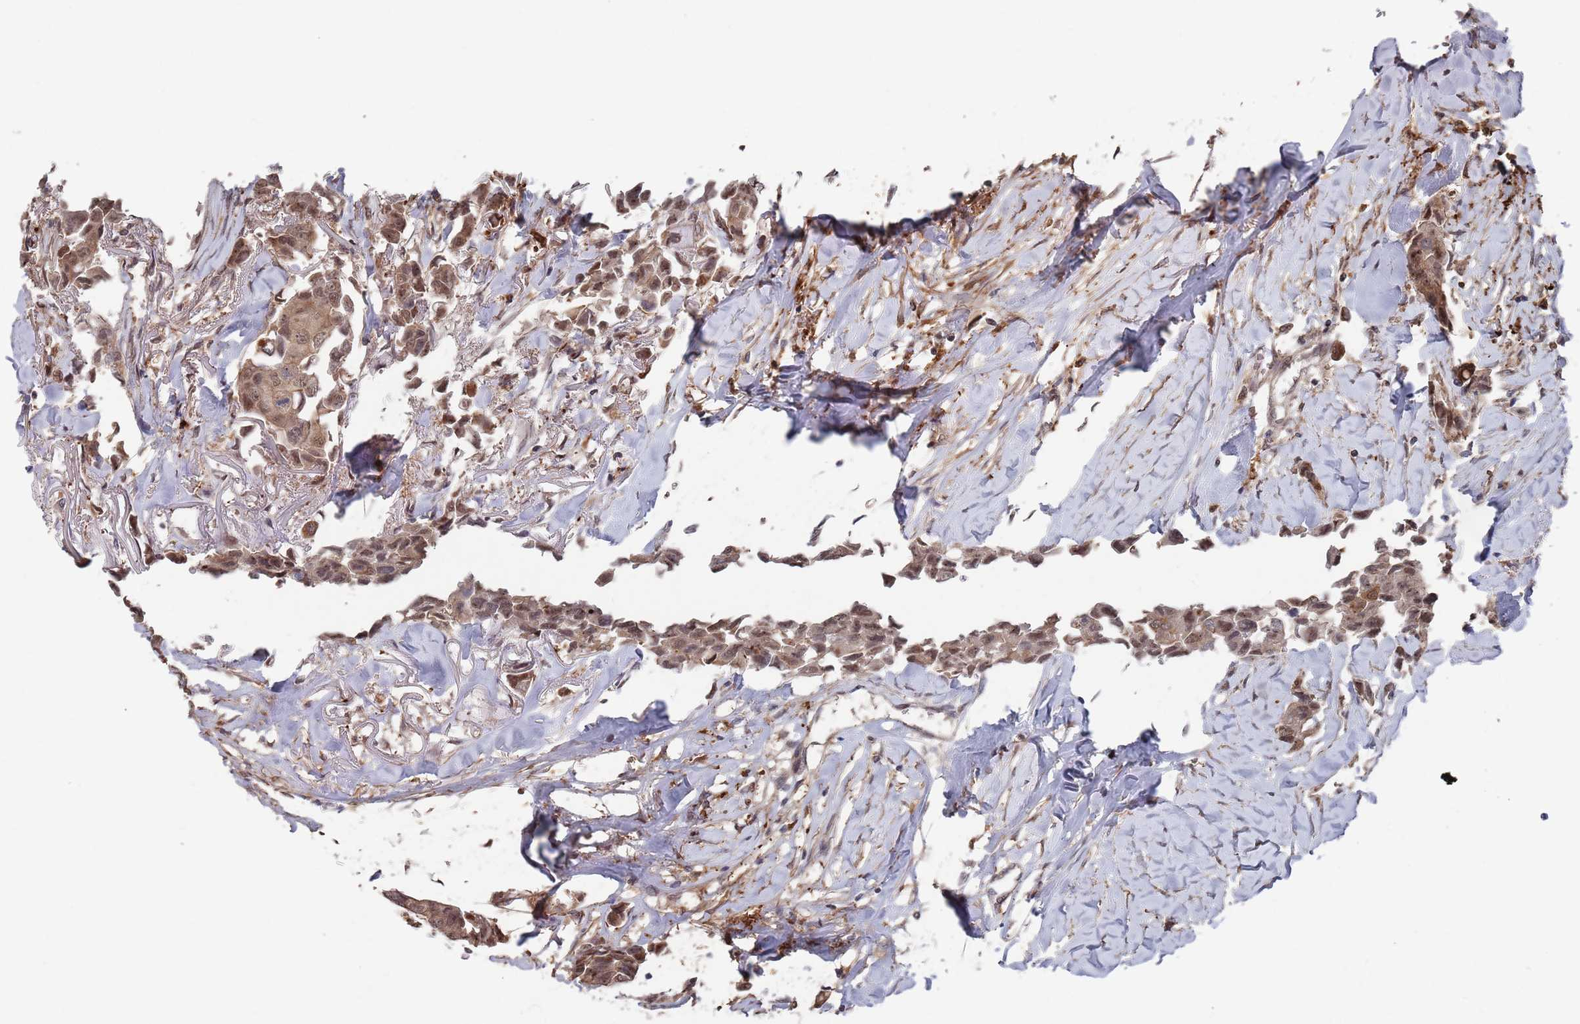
{"staining": {"intensity": "moderate", "quantity": ">75%", "location": "cytoplasmic/membranous,nuclear"}, "tissue": "breast cancer", "cell_type": "Tumor cells", "image_type": "cancer", "snomed": [{"axis": "morphology", "description": "Duct carcinoma"}, {"axis": "topography", "description": "Breast"}], "caption": "Immunohistochemistry (IHC) of human intraductal carcinoma (breast) exhibits medium levels of moderate cytoplasmic/membranous and nuclear expression in approximately >75% of tumor cells.", "gene": "DGKD", "patient": {"sex": "female", "age": 80}}